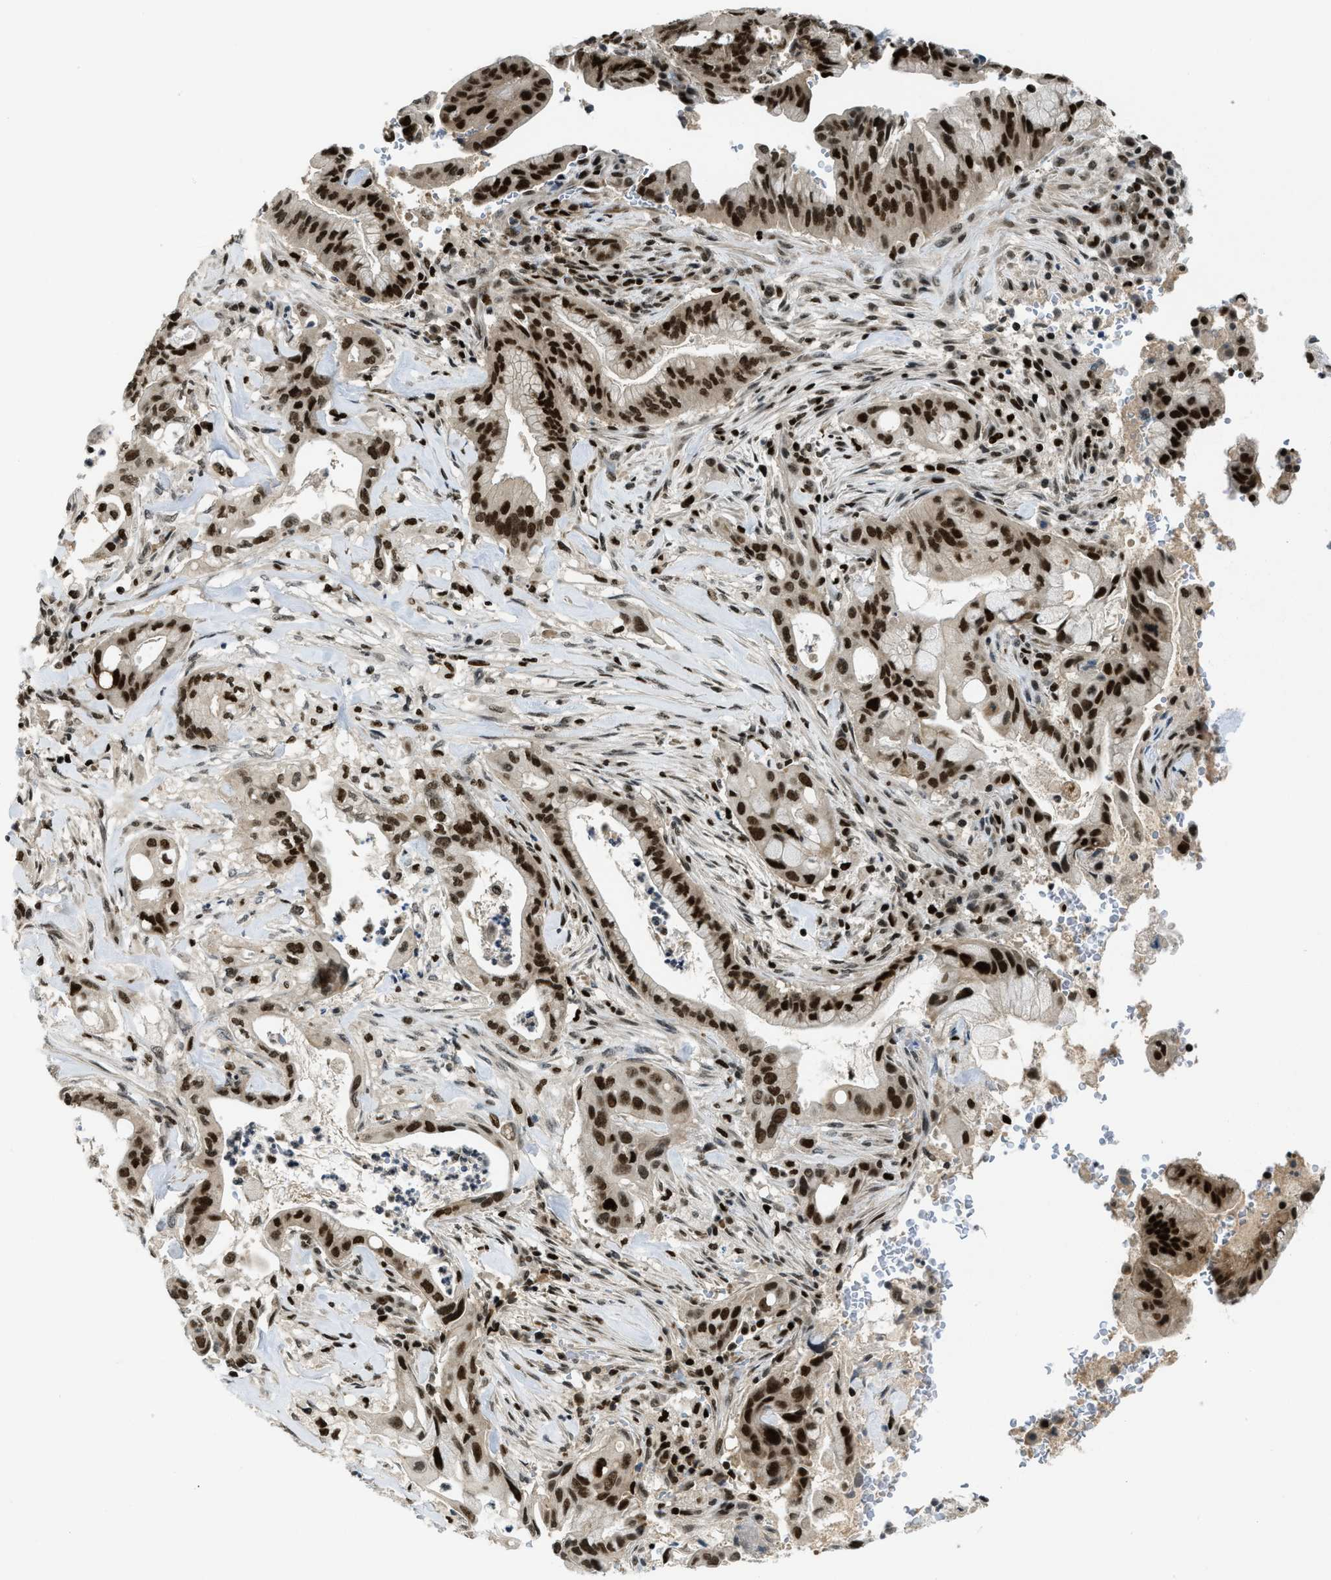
{"staining": {"intensity": "strong", "quantity": ">75%", "location": "nuclear"}, "tissue": "pancreatic cancer", "cell_type": "Tumor cells", "image_type": "cancer", "snomed": [{"axis": "morphology", "description": "Adenocarcinoma, NOS"}, {"axis": "topography", "description": "Pancreas"}], "caption": "Pancreatic cancer (adenocarcinoma) stained for a protein displays strong nuclear positivity in tumor cells.", "gene": "RFX5", "patient": {"sex": "female", "age": 73}}